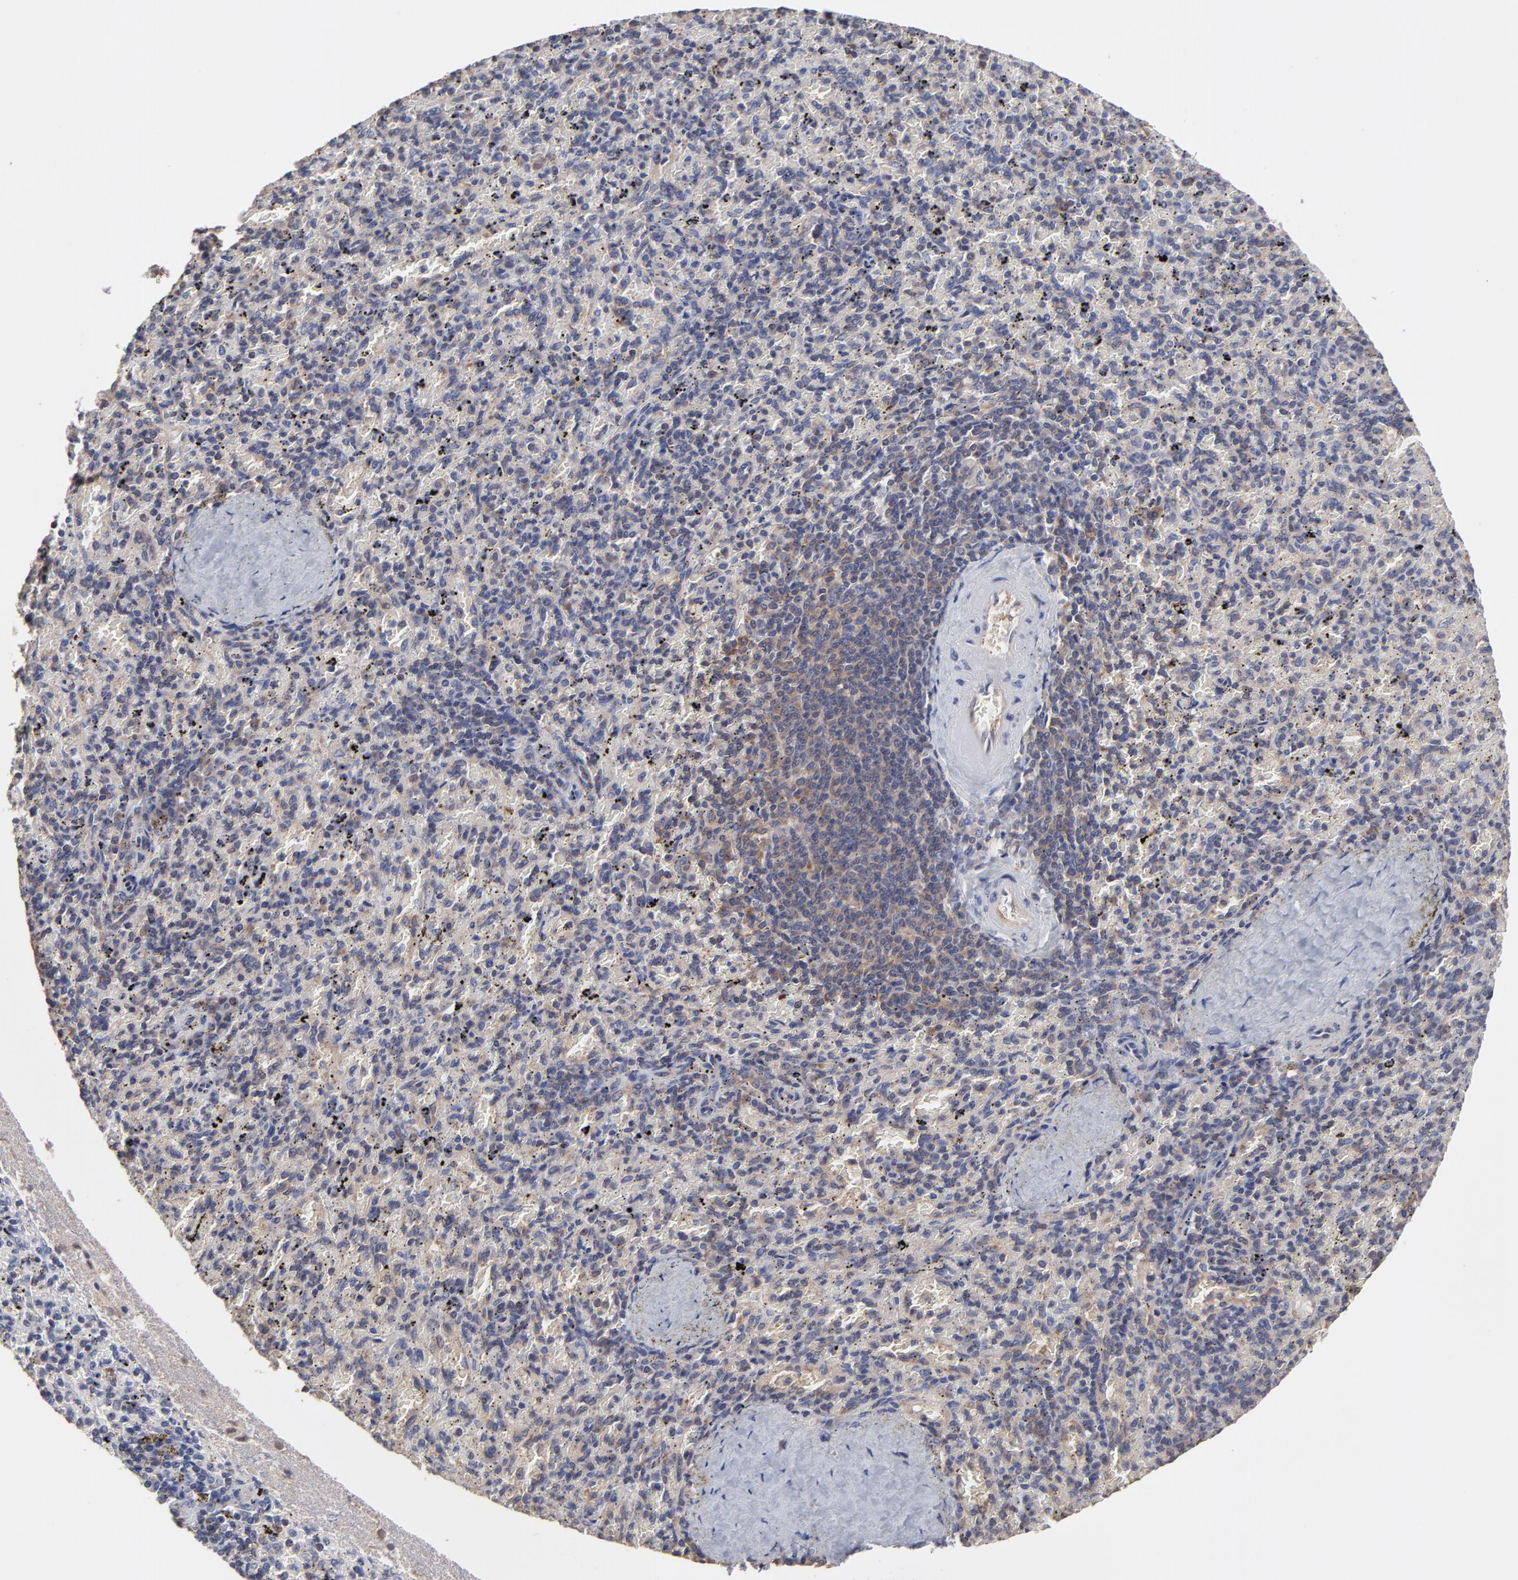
{"staining": {"intensity": "weak", "quantity": "<25%", "location": "cytoplasmic/membranous"}, "tissue": "spleen", "cell_type": "Cells in red pulp", "image_type": "normal", "snomed": [{"axis": "morphology", "description": "Normal tissue, NOS"}, {"axis": "topography", "description": "Spleen"}], "caption": "A micrograph of human spleen is negative for staining in cells in red pulp. The staining was performed using DAB to visualize the protein expression in brown, while the nuclei were stained in blue with hematoxylin (Magnification: 20x).", "gene": "CCT2", "patient": {"sex": "female", "age": 43}}